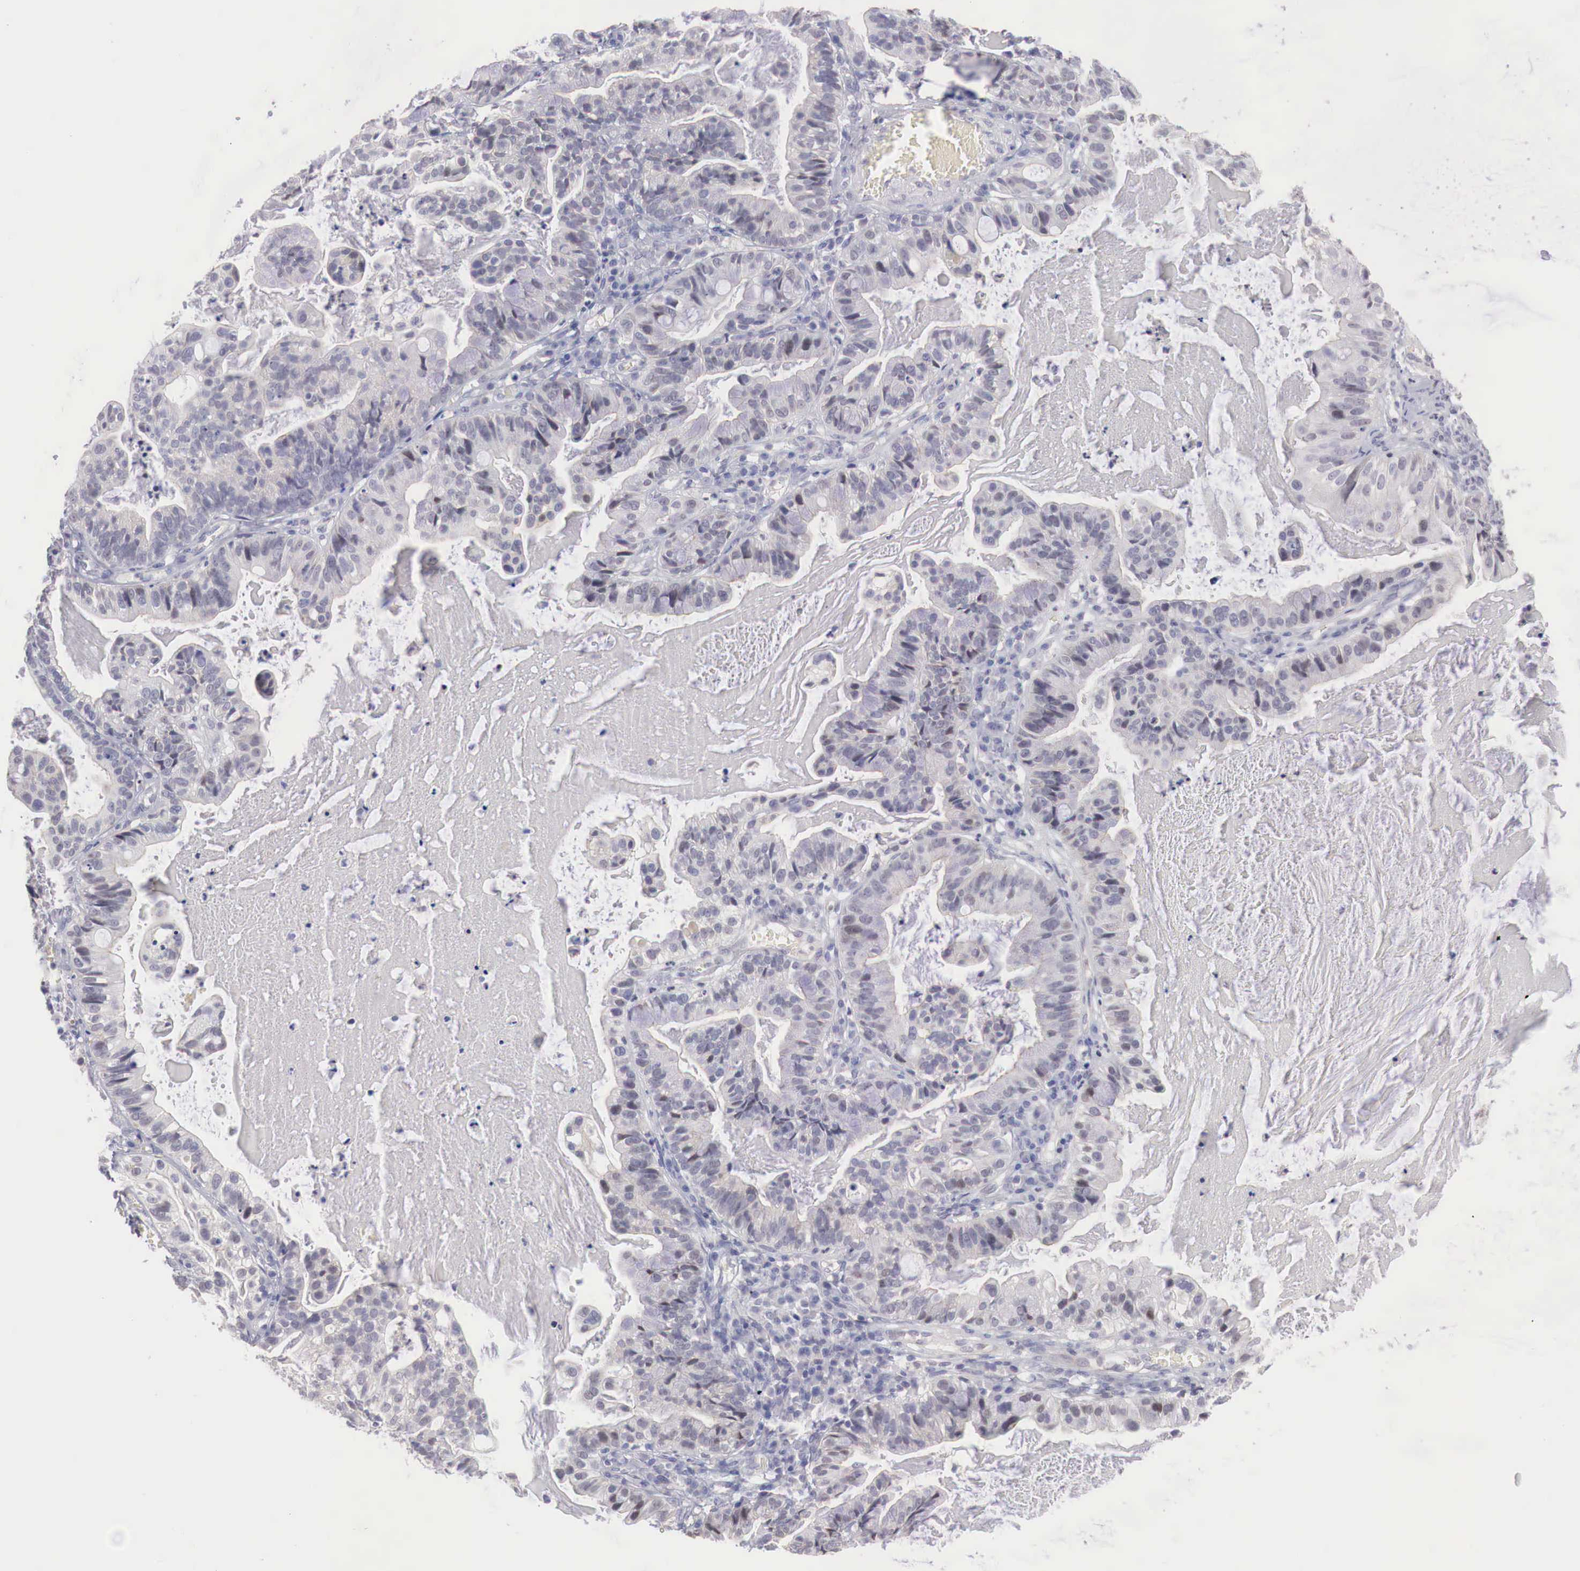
{"staining": {"intensity": "negative", "quantity": "none", "location": "none"}, "tissue": "cervical cancer", "cell_type": "Tumor cells", "image_type": "cancer", "snomed": [{"axis": "morphology", "description": "Adenocarcinoma, NOS"}, {"axis": "topography", "description": "Cervix"}], "caption": "An image of human cervical adenocarcinoma is negative for staining in tumor cells. (Stains: DAB (3,3'-diaminobenzidine) immunohistochemistry (IHC) with hematoxylin counter stain, Microscopy: brightfield microscopy at high magnification).", "gene": "TRIM13", "patient": {"sex": "female", "age": 41}}